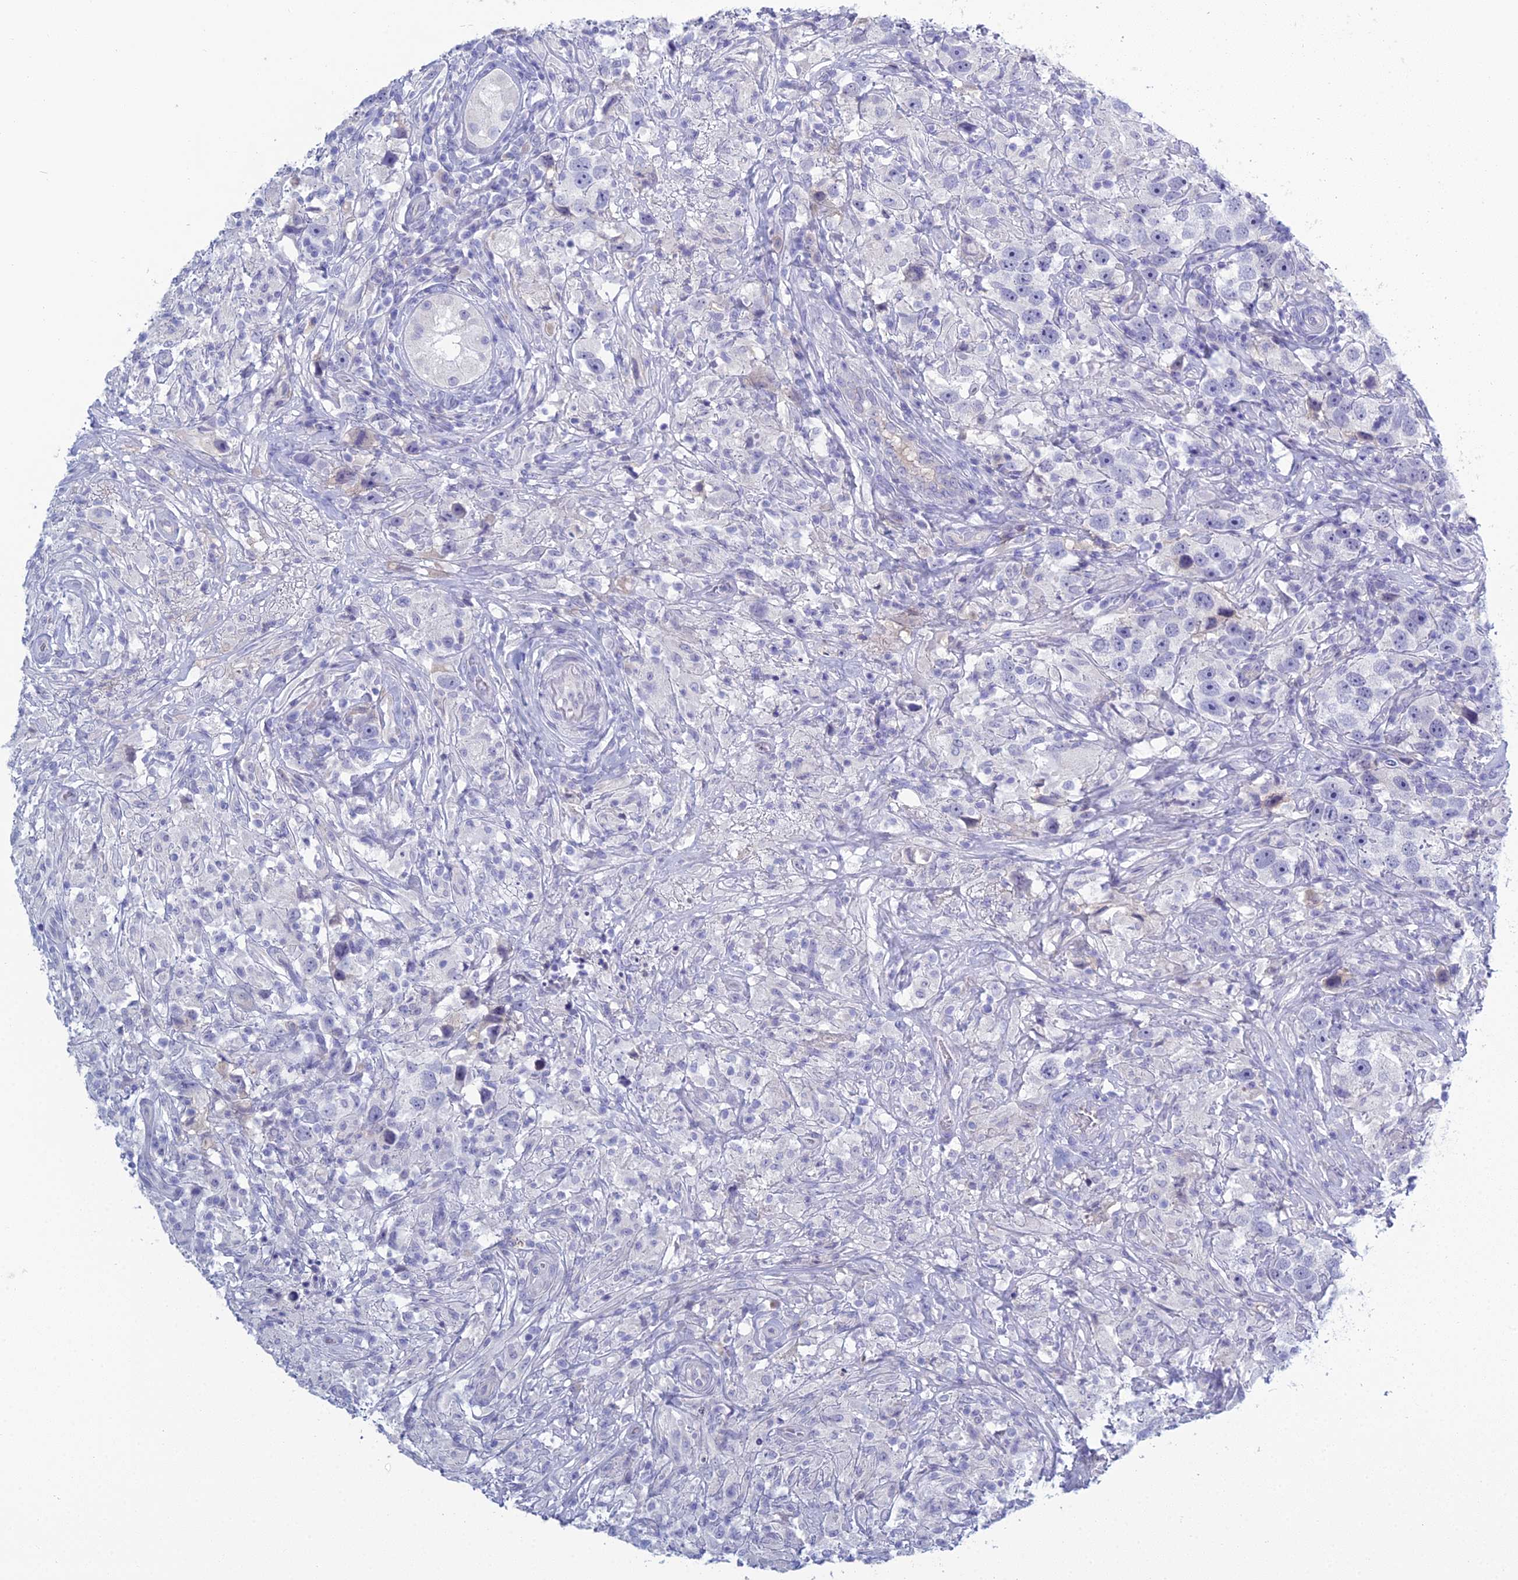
{"staining": {"intensity": "negative", "quantity": "none", "location": "none"}, "tissue": "testis cancer", "cell_type": "Tumor cells", "image_type": "cancer", "snomed": [{"axis": "morphology", "description": "Seminoma, NOS"}, {"axis": "topography", "description": "Testis"}], "caption": "Tumor cells show no significant protein staining in testis cancer.", "gene": "MUC13", "patient": {"sex": "male", "age": 49}}